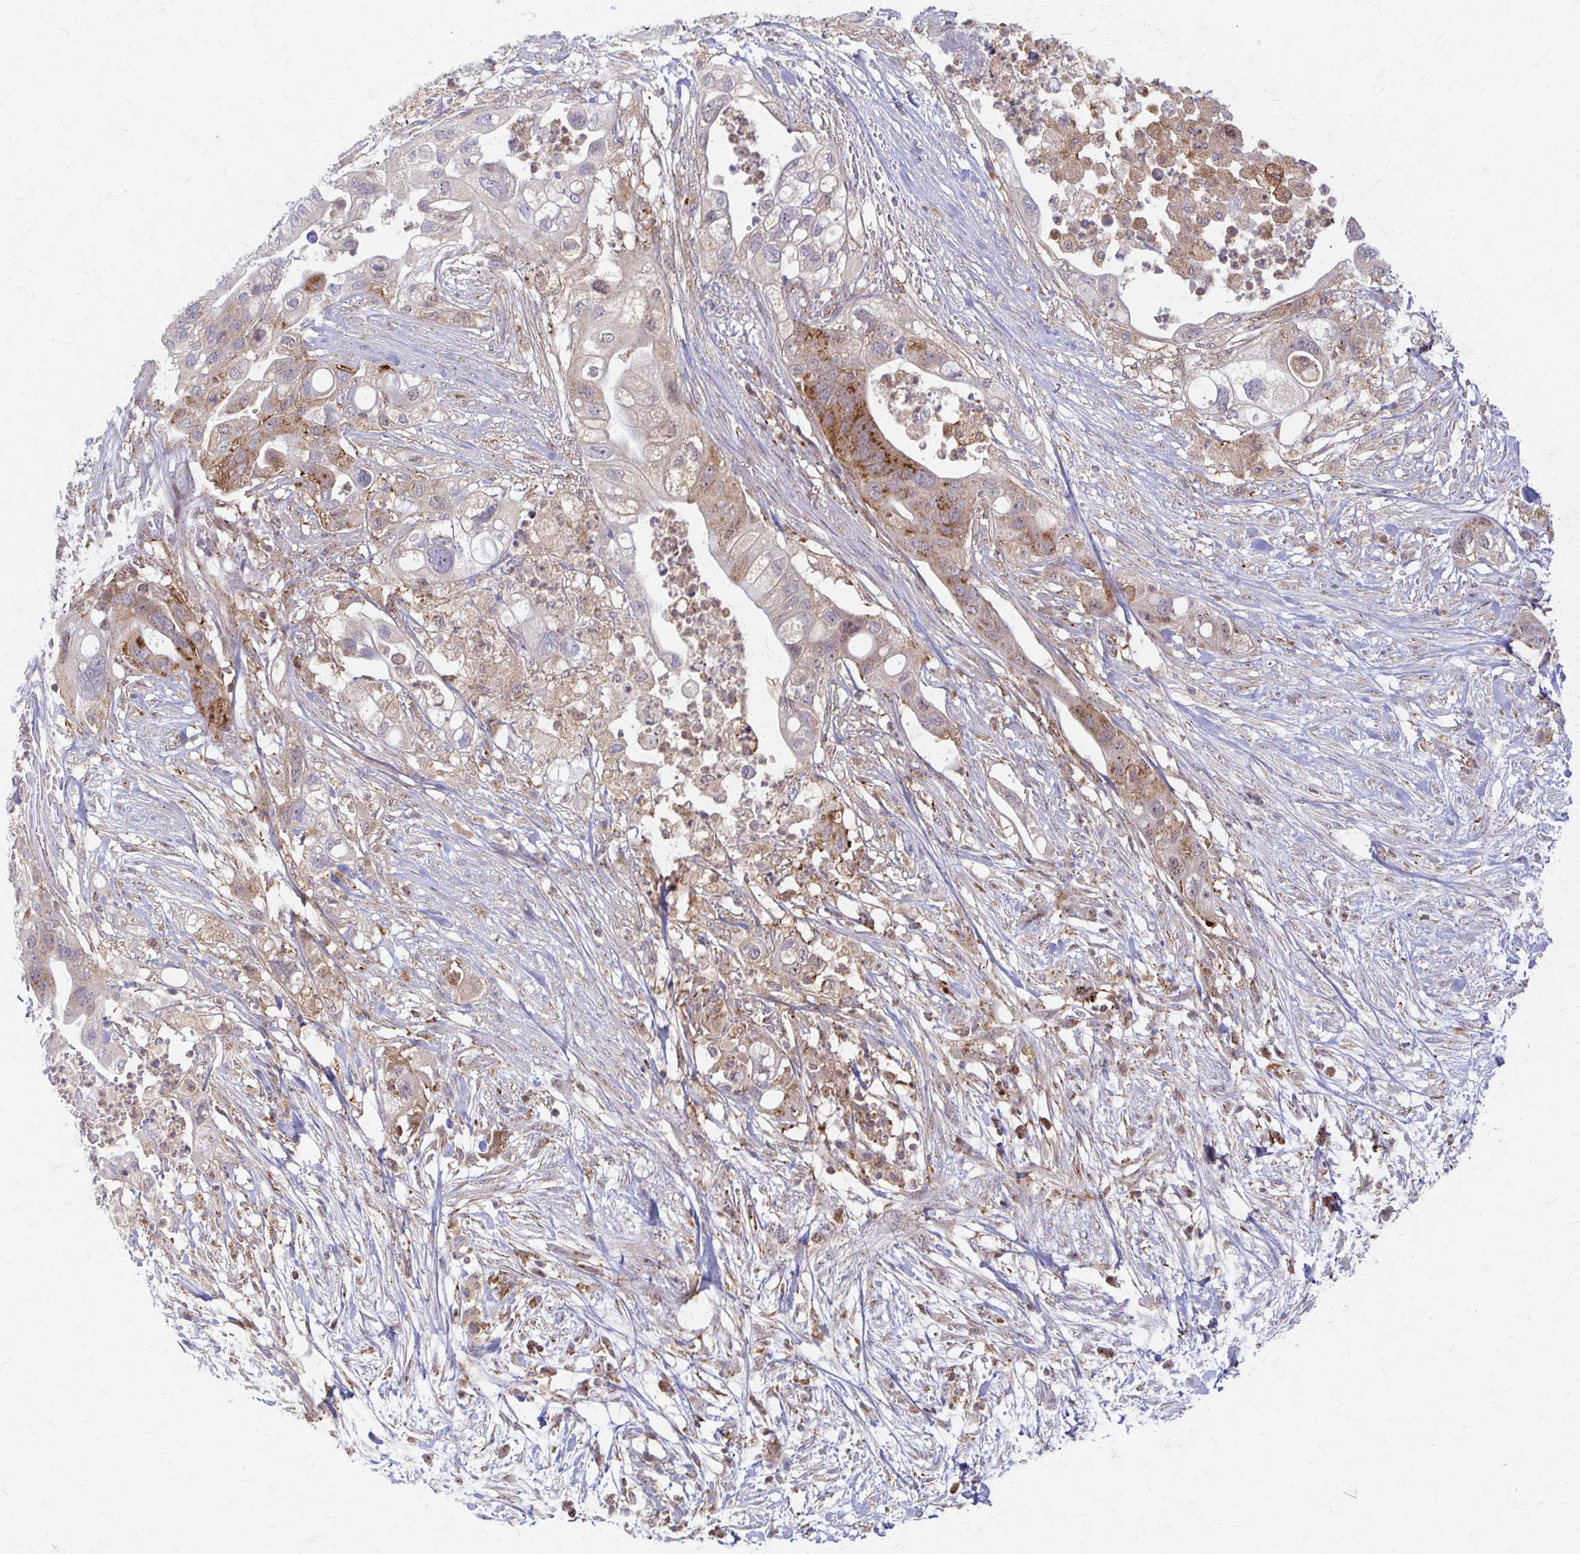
{"staining": {"intensity": "moderate", "quantity": "25%-75%", "location": "cytoplasmic/membranous"}, "tissue": "pancreatic cancer", "cell_type": "Tumor cells", "image_type": "cancer", "snomed": [{"axis": "morphology", "description": "Adenocarcinoma, NOS"}, {"axis": "topography", "description": "Pancreas"}], "caption": "High-magnification brightfield microscopy of pancreatic adenocarcinoma stained with DAB (brown) and counterstained with hematoxylin (blue). tumor cells exhibit moderate cytoplasmic/membranous staining is present in about25%-75% of cells.", "gene": "ARHGAP35", "patient": {"sex": "female", "age": 72}}